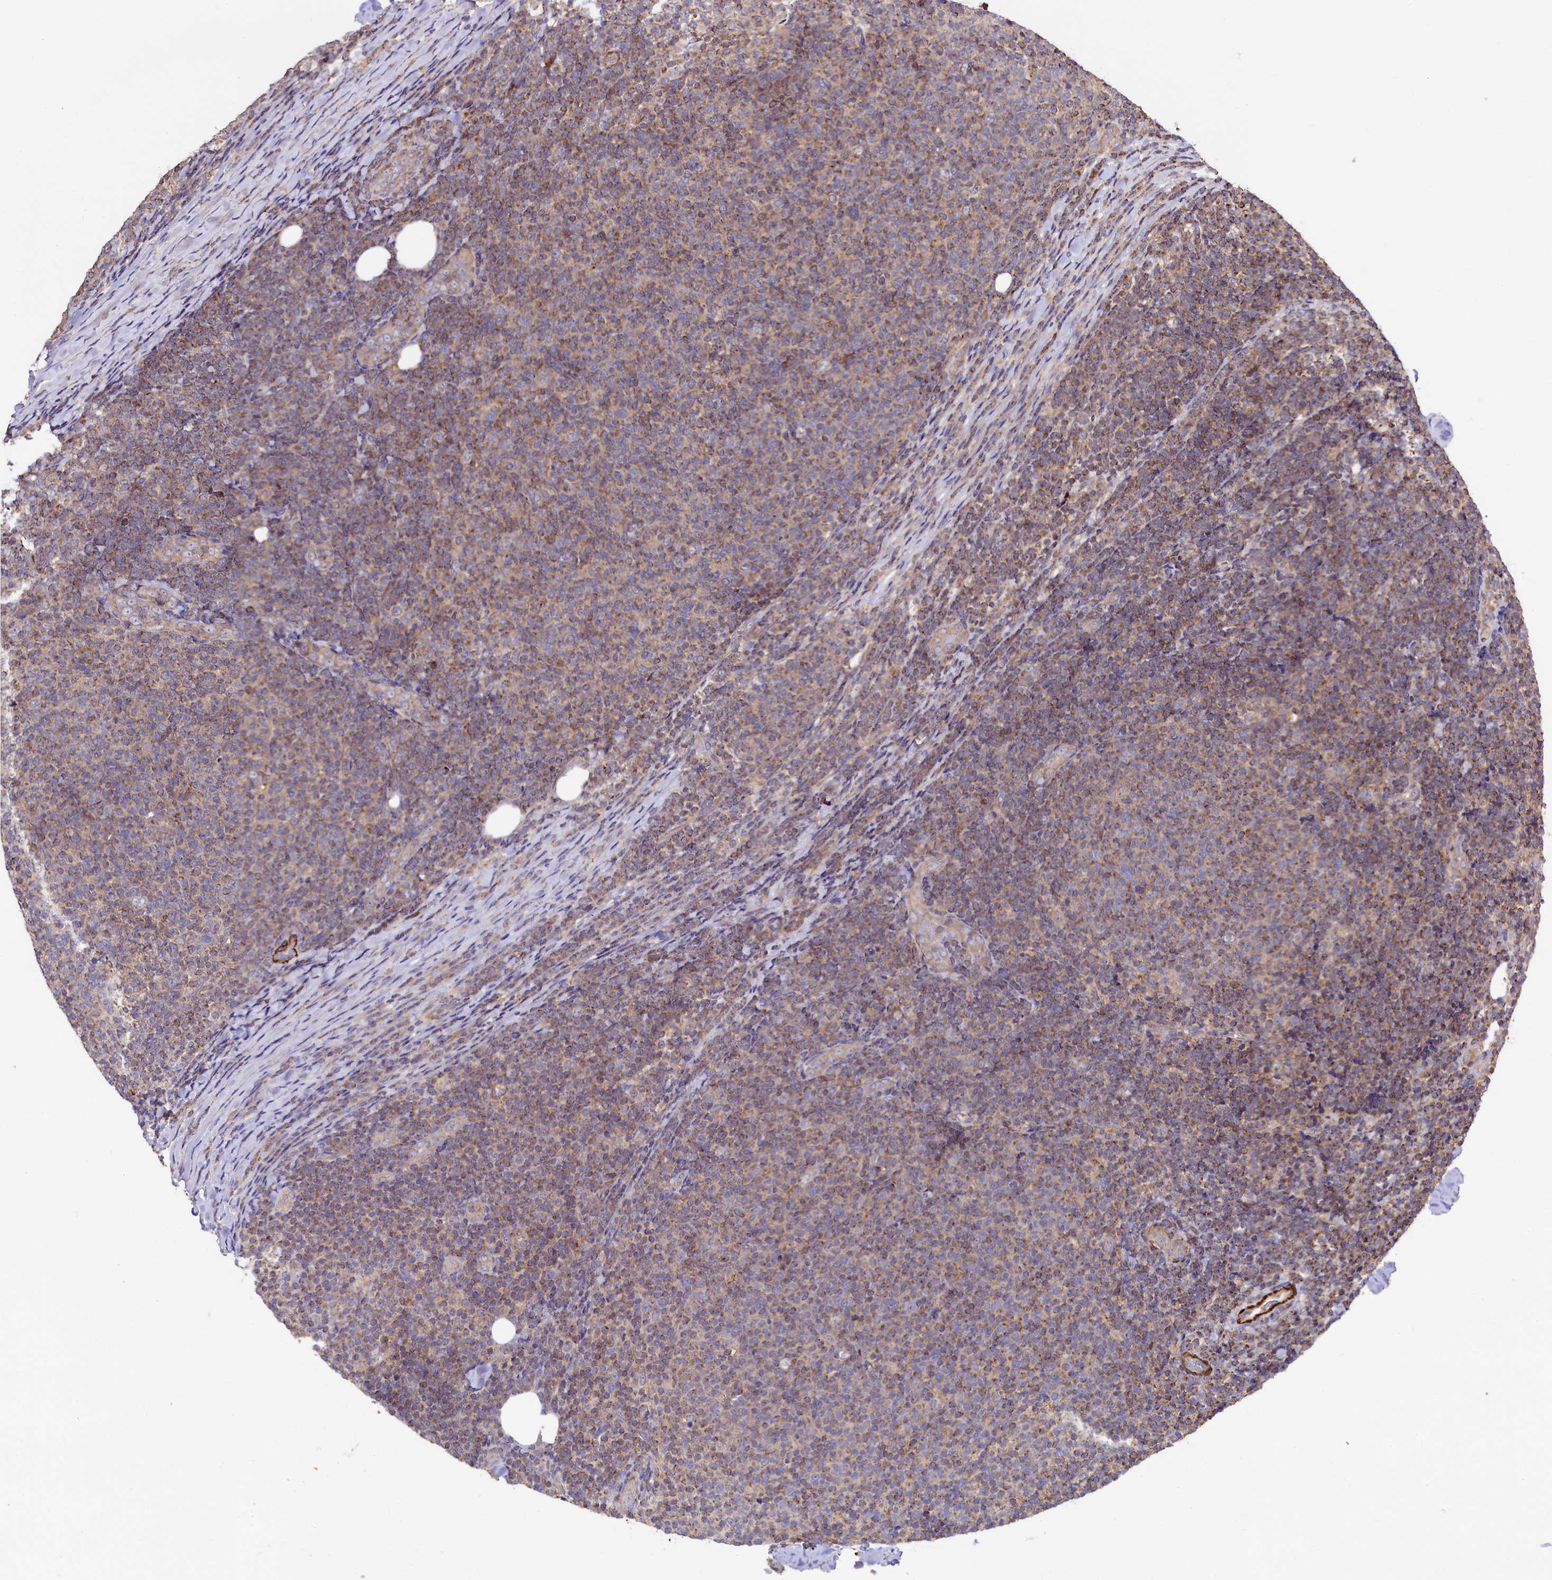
{"staining": {"intensity": "moderate", "quantity": ">75%", "location": "cytoplasmic/membranous"}, "tissue": "lymphoma", "cell_type": "Tumor cells", "image_type": "cancer", "snomed": [{"axis": "morphology", "description": "Malignant lymphoma, non-Hodgkin's type, Low grade"}, {"axis": "topography", "description": "Lymph node"}], "caption": "Brown immunohistochemical staining in malignant lymphoma, non-Hodgkin's type (low-grade) displays moderate cytoplasmic/membranous staining in about >75% of tumor cells. The protein is shown in brown color, while the nuclei are stained blue.", "gene": "CIAO3", "patient": {"sex": "male", "age": 66}}